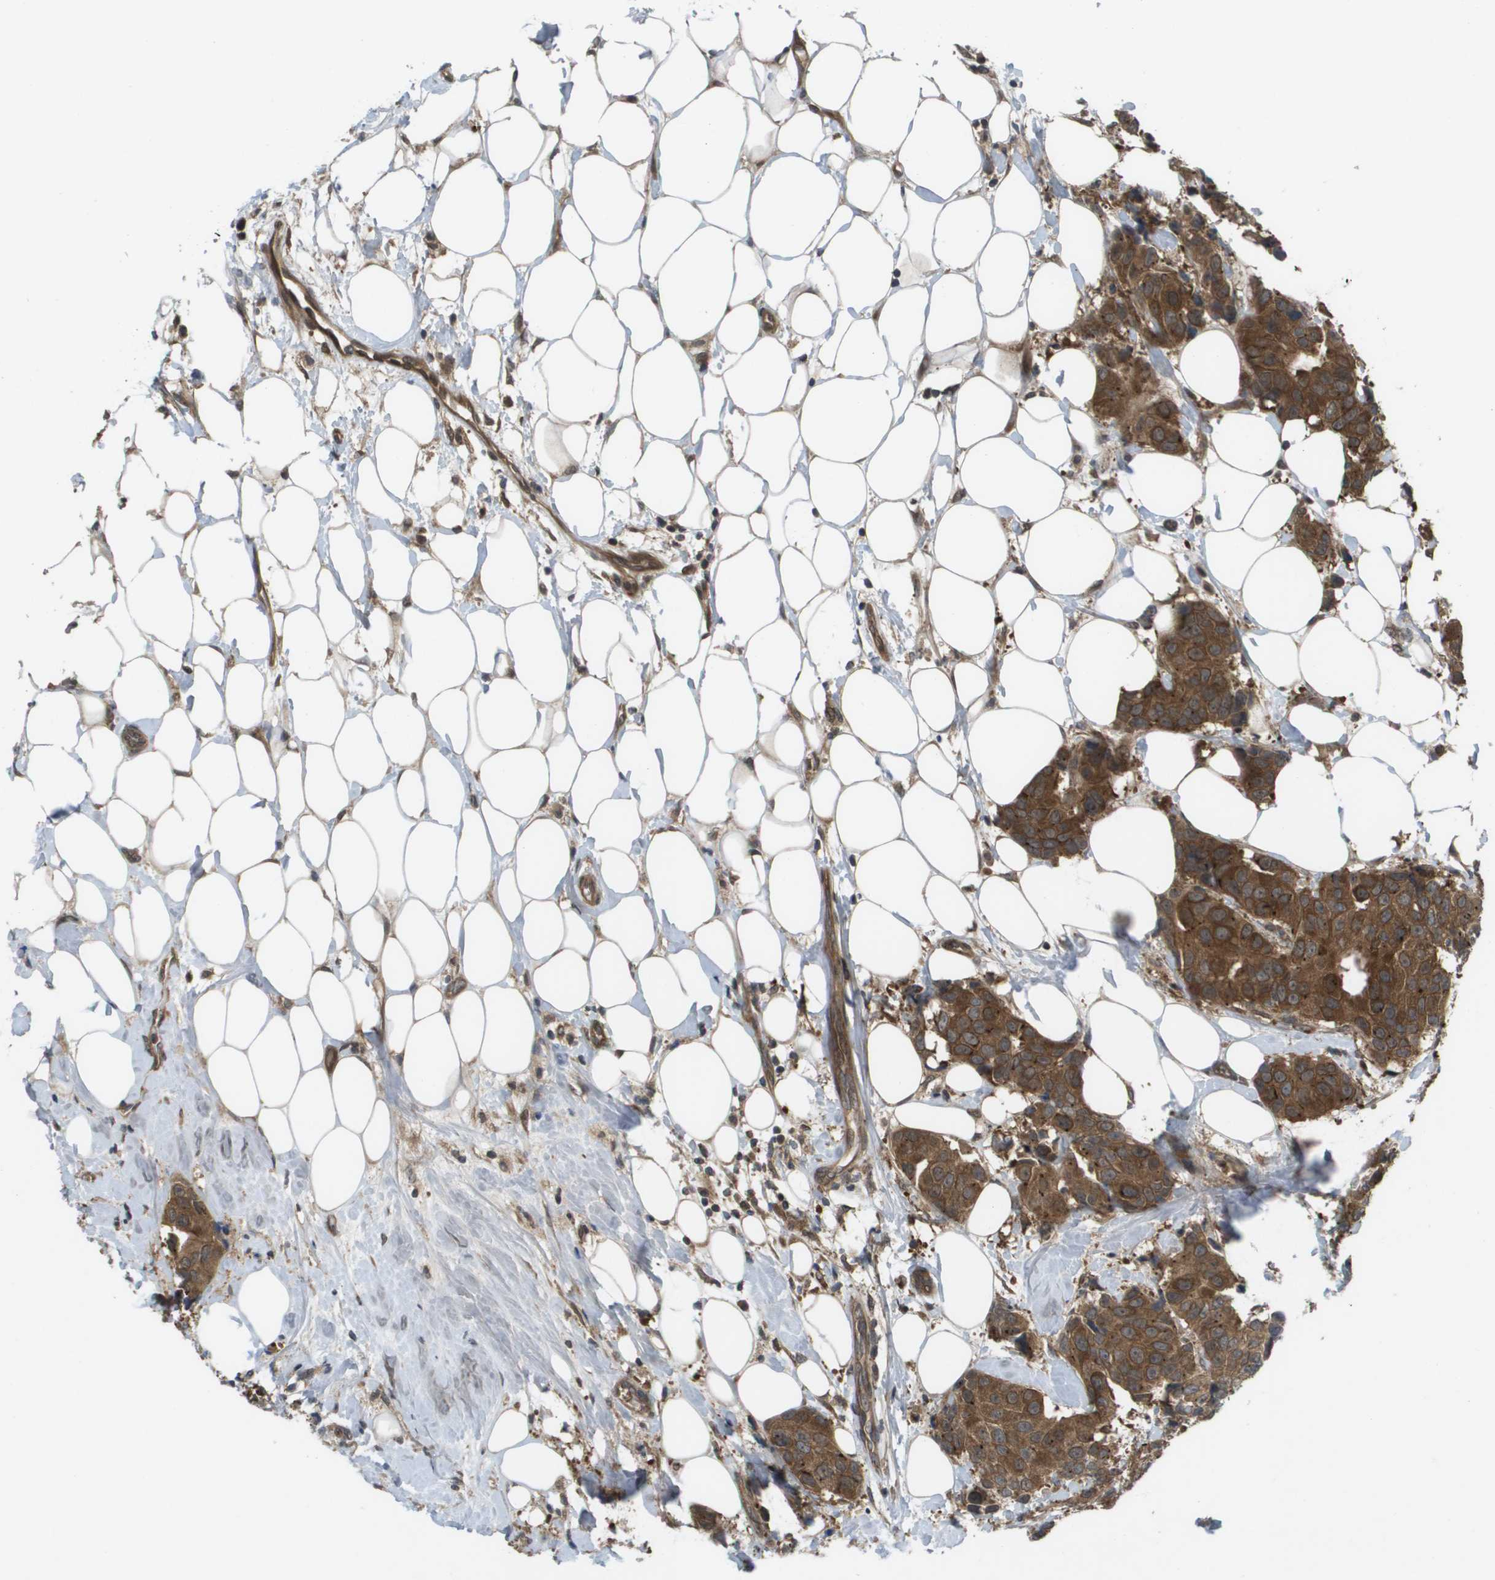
{"staining": {"intensity": "moderate", "quantity": ">75%", "location": "cytoplasmic/membranous"}, "tissue": "breast cancer", "cell_type": "Tumor cells", "image_type": "cancer", "snomed": [{"axis": "morphology", "description": "Normal tissue, NOS"}, {"axis": "morphology", "description": "Duct carcinoma"}, {"axis": "topography", "description": "Breast"}], "caption": "Breast invasive ductal carcinoma stained with DAB immunohistochemistry (IHC) demonstrates medium levels of moderate cytoplasmic/membranous positivity in about >75% of tumor cells.", "gene": "CTPS2", "patient": {"sex": "female", "age": 39}}